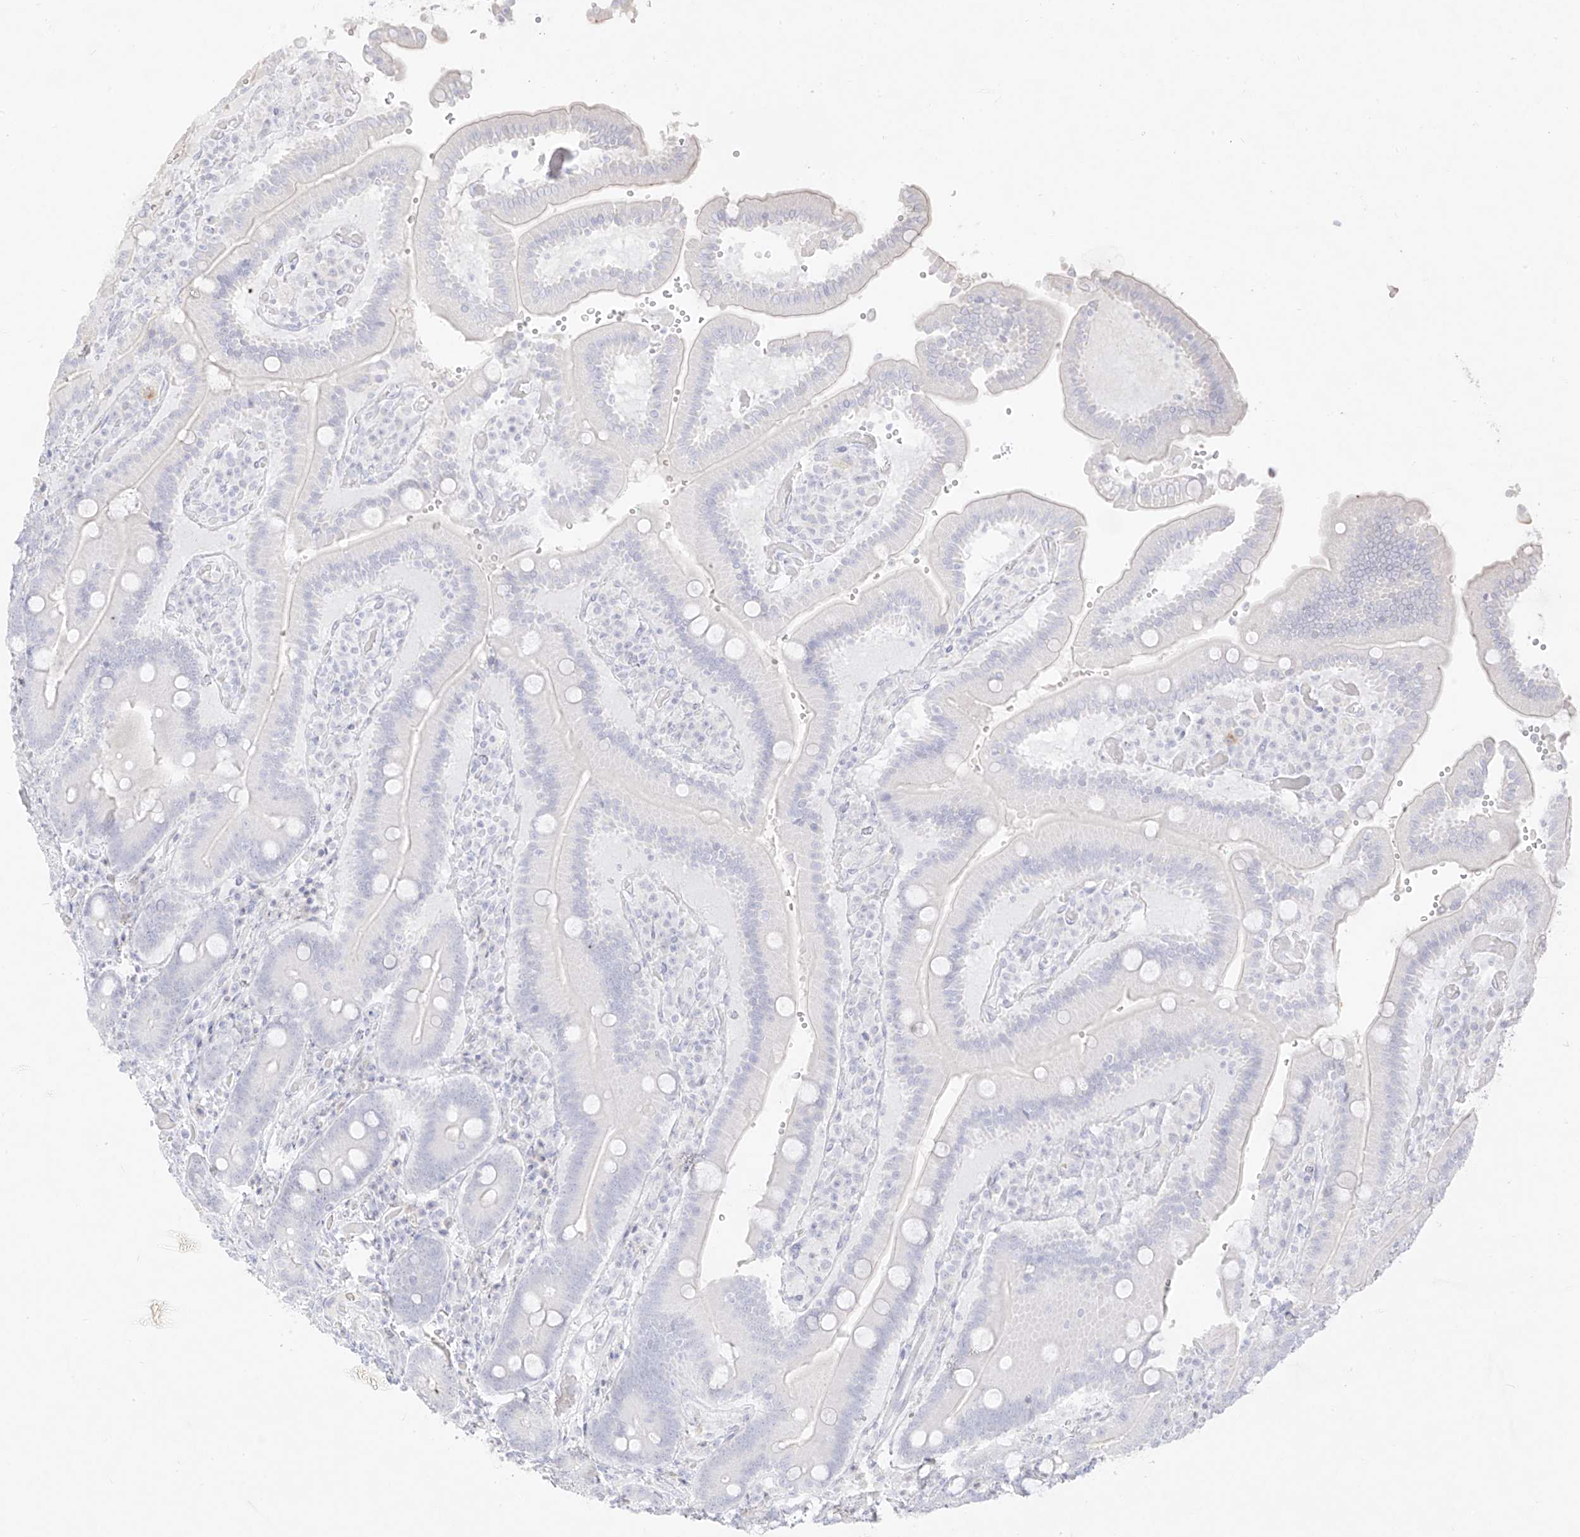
{"staining": {"intensity": "negative", "quantity": "none", "location": "none"}, "tissue": "duodenum", "cell_type": "Glandular cells", "image_type": "normal", "snomed": [{"axis": "morphology", "description": "Normal tissue, NOS"}, {"axis": "topography", "description": "Duodenum"}], "caption": "This is an IHC photomicrograph of unremarkable duodenum. There is no positivity in glandular cells.", "gene": "TGM4", "patient": {"sex": "female", "age": 62}}